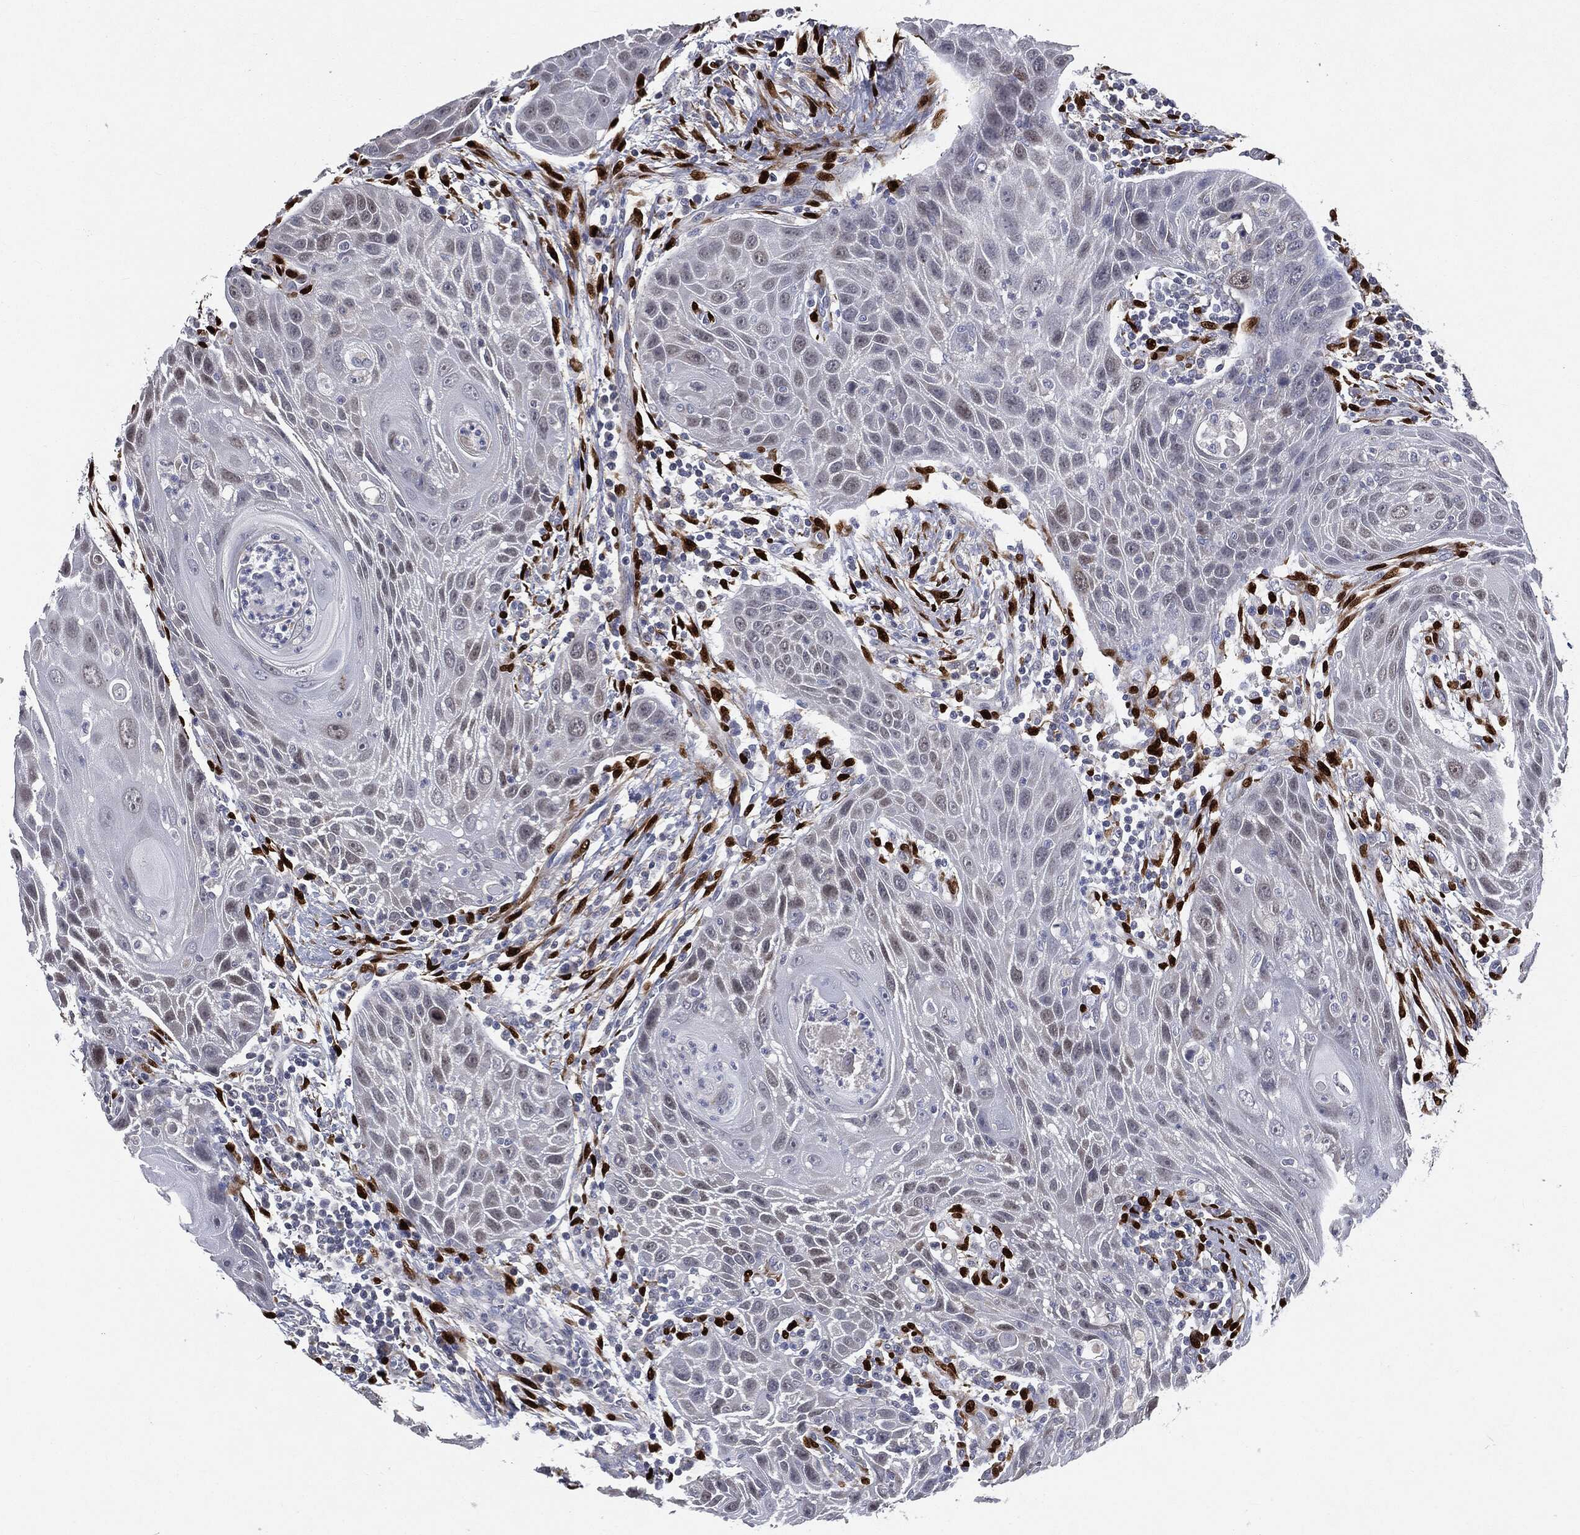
{"staining": {"intensity": "negative", "quantity": "none", "location": "none"}, "tissue": "head and neck cancer", "cell_type": "Tumor cells", "image_type": "cancer", "snomed": [{"axis": "morphology", "description": "Squamous cell carcinoma, NOS"}, {"axis": "topography", "description": "Head-Neck"}], "caption": "This is a histopathology image of immunohistochemistry staining of squamous cell carcinoma (head and neck), which shows no staining in tumor cells.", "gene": "CASD1", "patient": {"sex": "male", "age": 69}}